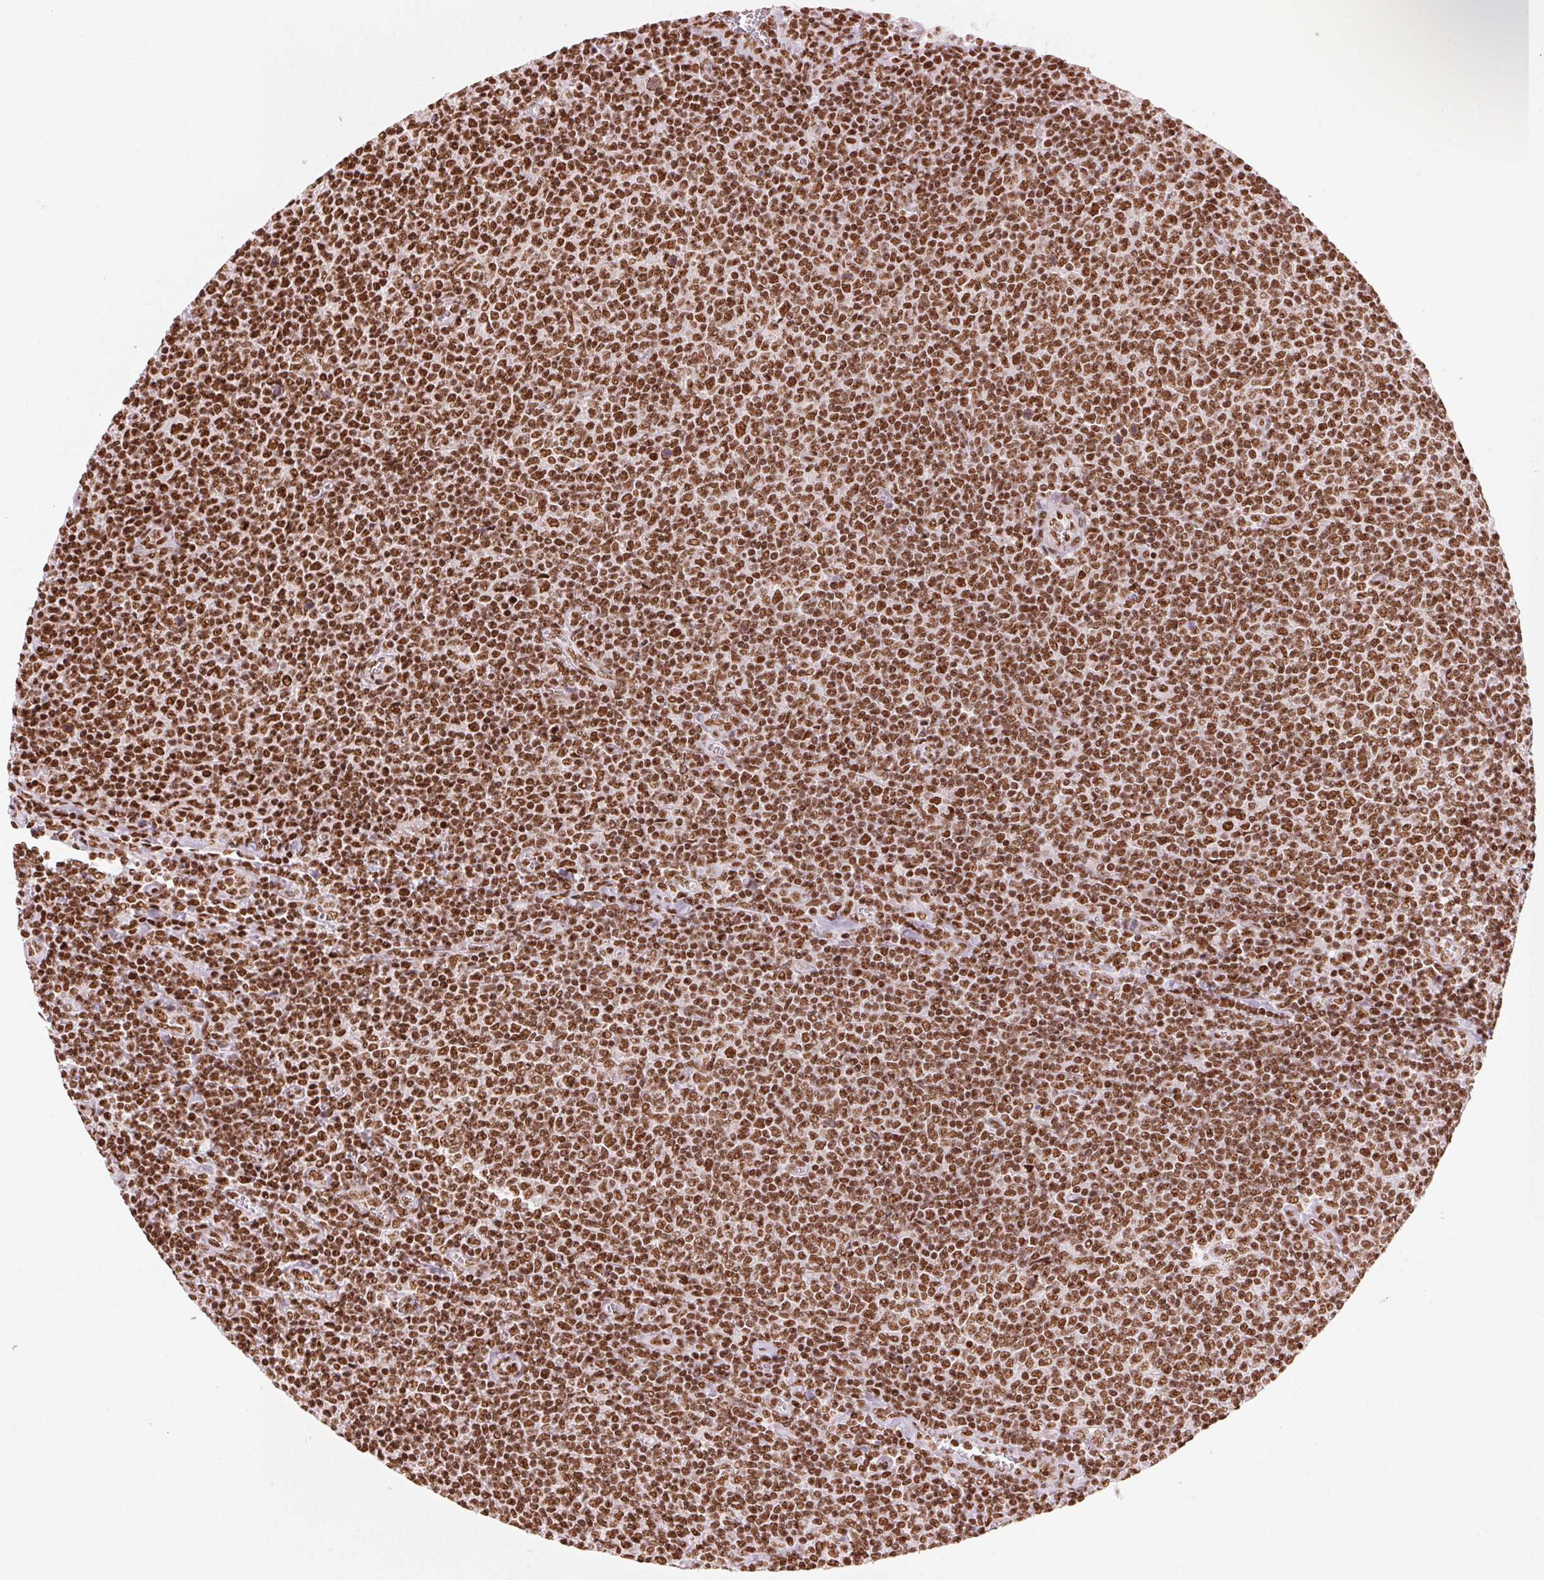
{"staining": {"intensity": "strong", "quantity": ">75%", "location": "nuclear"}, "tissue": "lymphoma", "cell_type": "Tumor cells", "image_type": "cancer", "snomed": [{"axis": "morphology", "description": "Malignant lymphoma, non-Hodgkin's type, Low grade"}, {"axis": "topography", "description": "Lymph node"}], "caption": "Immunohistochemical staining of human low-grade malignant lymphoma, non-Hodgkin's type exhibits high levels of strong nuclear staining in approximately >75% of tumor cells. The staining was performed using DAB, with brown indicating positive protein expression. Nuclei are stained blue with hematoxylin.", "gene": "NXF1", "patient": {"sex": "male", "age": 52}}